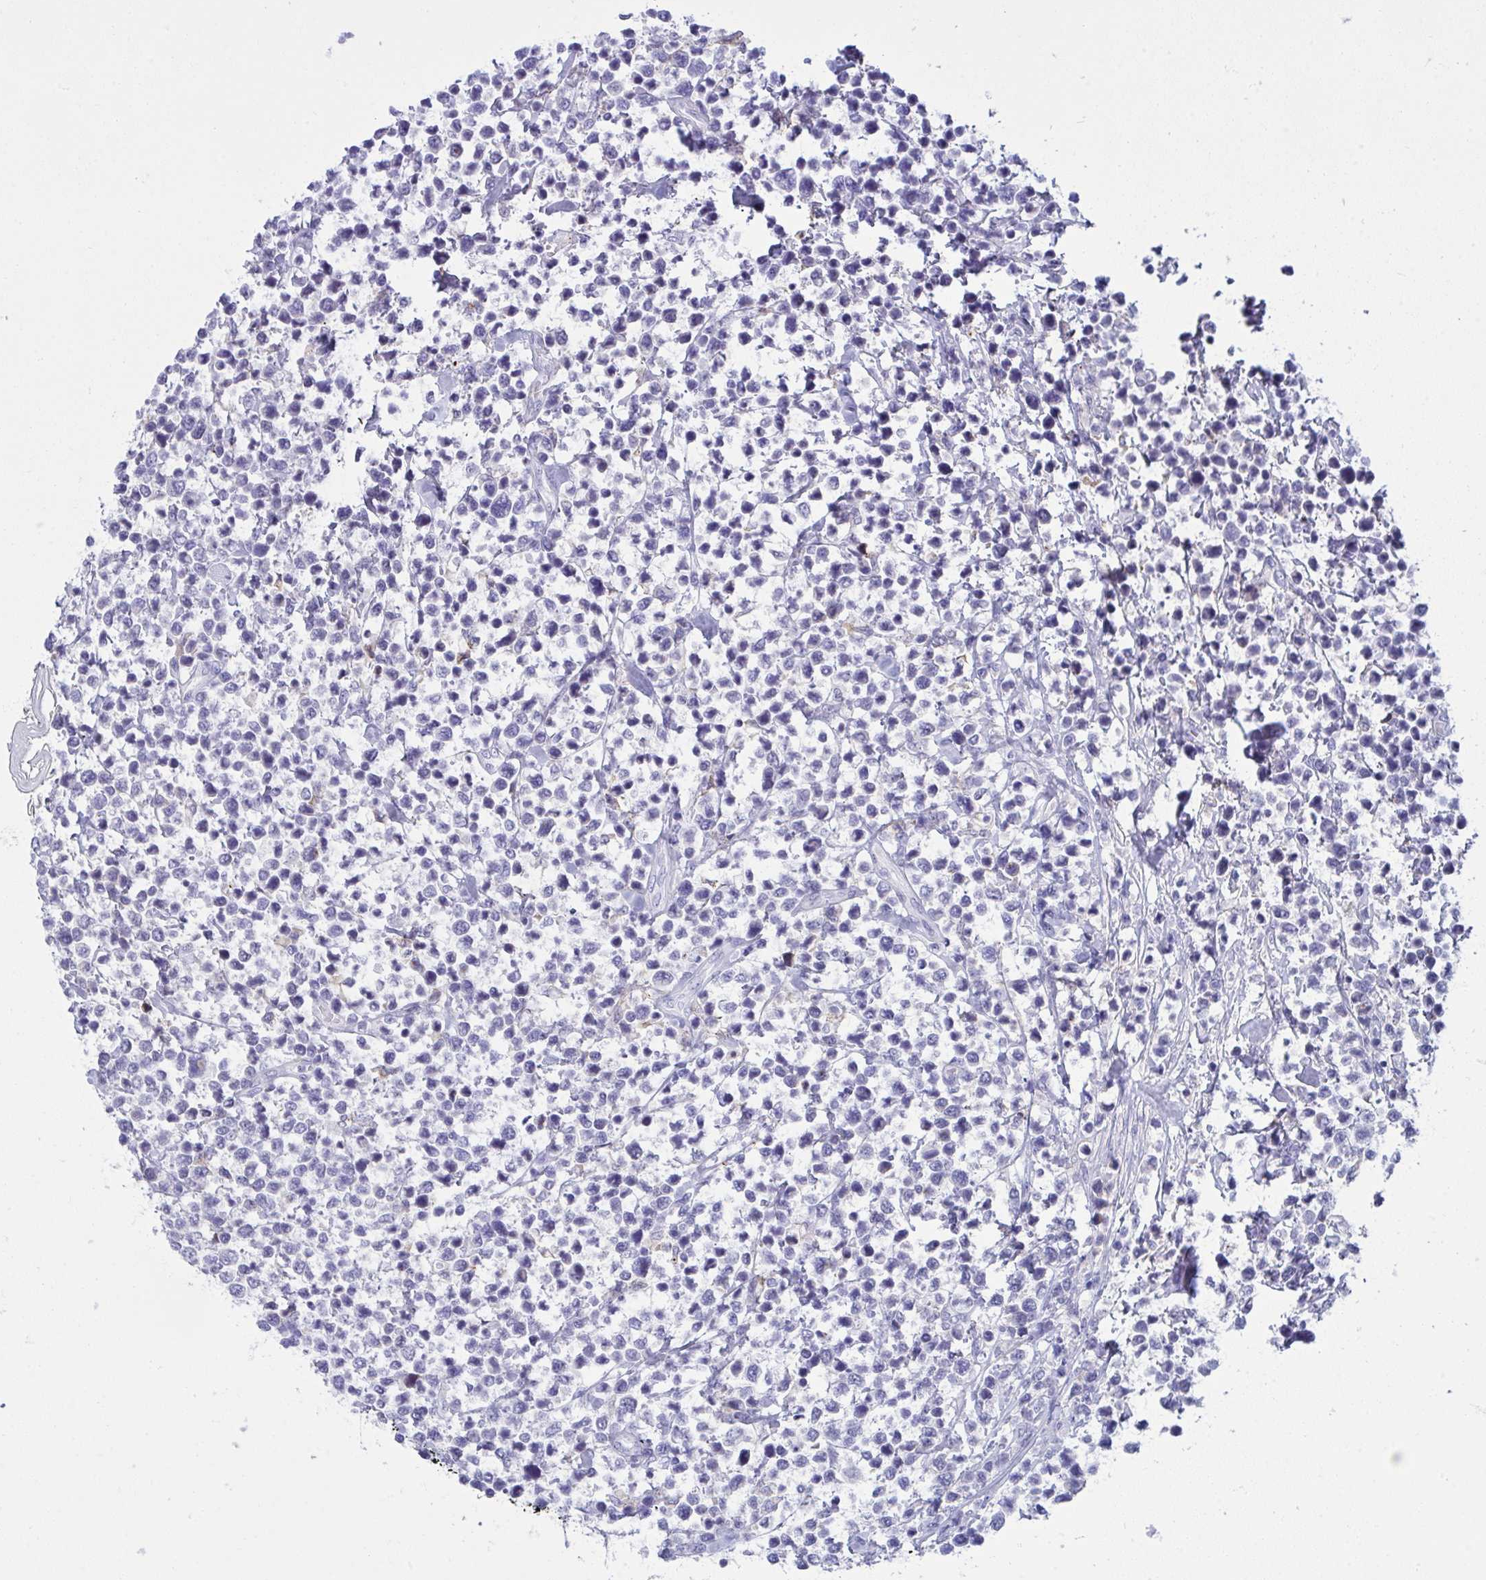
{"staining": {"intensity": "negative", "quantity": "none", "location": "none"}, "tissue": "lymphoma", "cell_type": "Tumor cells", "image_type": "cancer", "snomed": [{"axis": "morphology", "description": "Malignant lymphoma, non-Hodgkin's type, High grade"}, {"axis": "topography", "description": "Soft tissue"}], "caption": "There is no significant expression in tumor cells of lymphoma. (DAB IHC with hematoxylin counter stain).", "gene": "RGPD5", "patient": {"sex": "female", "age": 56}}